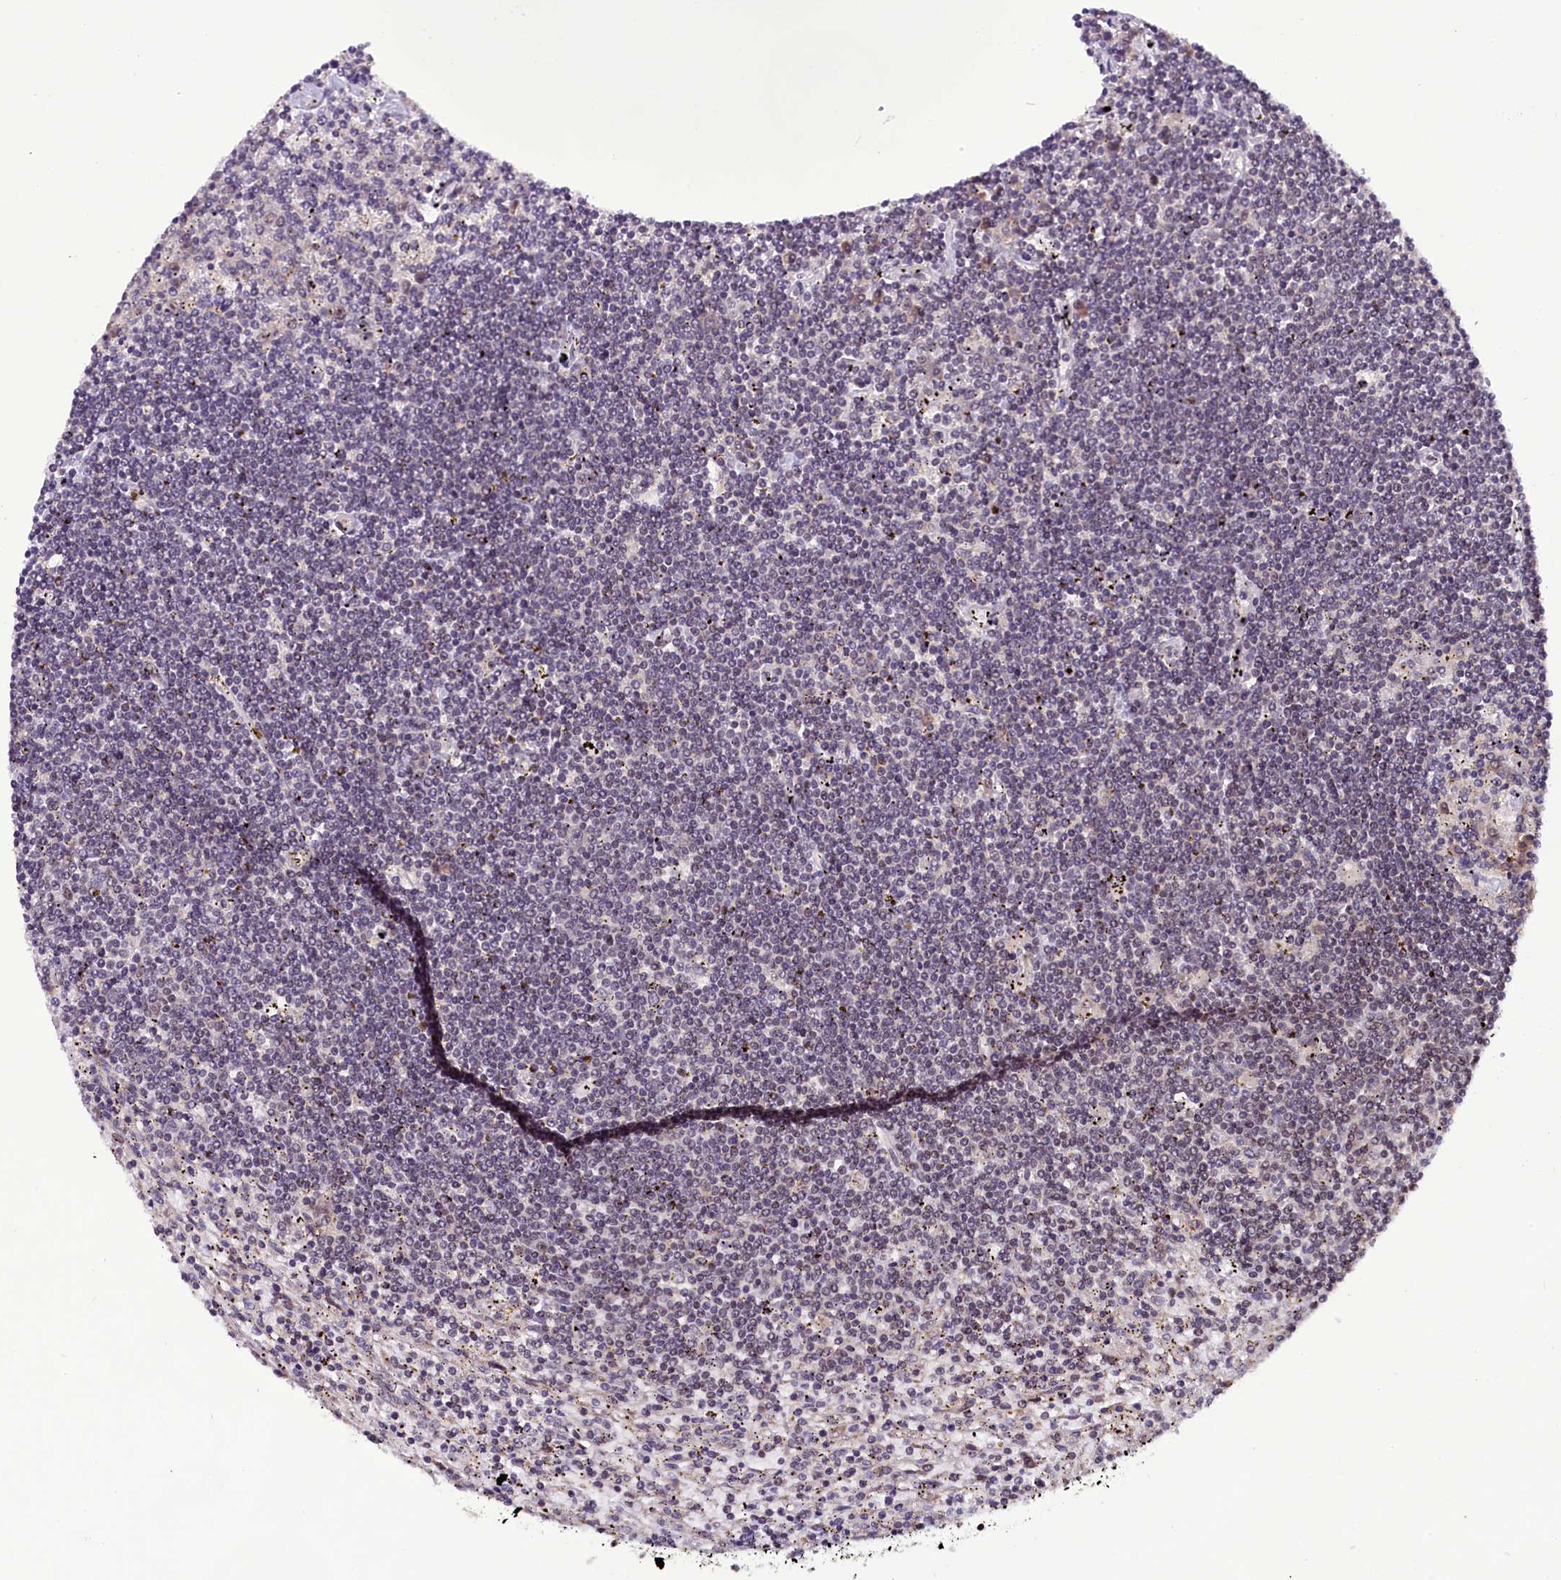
{"staining": {"intensity": "negative", "quantity": "none", "location": "none"}, "tissue": "lymphoma", "cell_type": "Tumor cells", "image_type": "cancer", "snomed": [{"axis": "morphology", "description": "Malignant lymphoma, non-Hodgkin's type, Low grade"}, {"axis": "topography", "description": "Spleen"}], "caption": "Image shows no protein expression in tumor cells of lymphoma tissue.", "gene": "RPUSD2", "patient": {"sex": "male", "age": 76}}